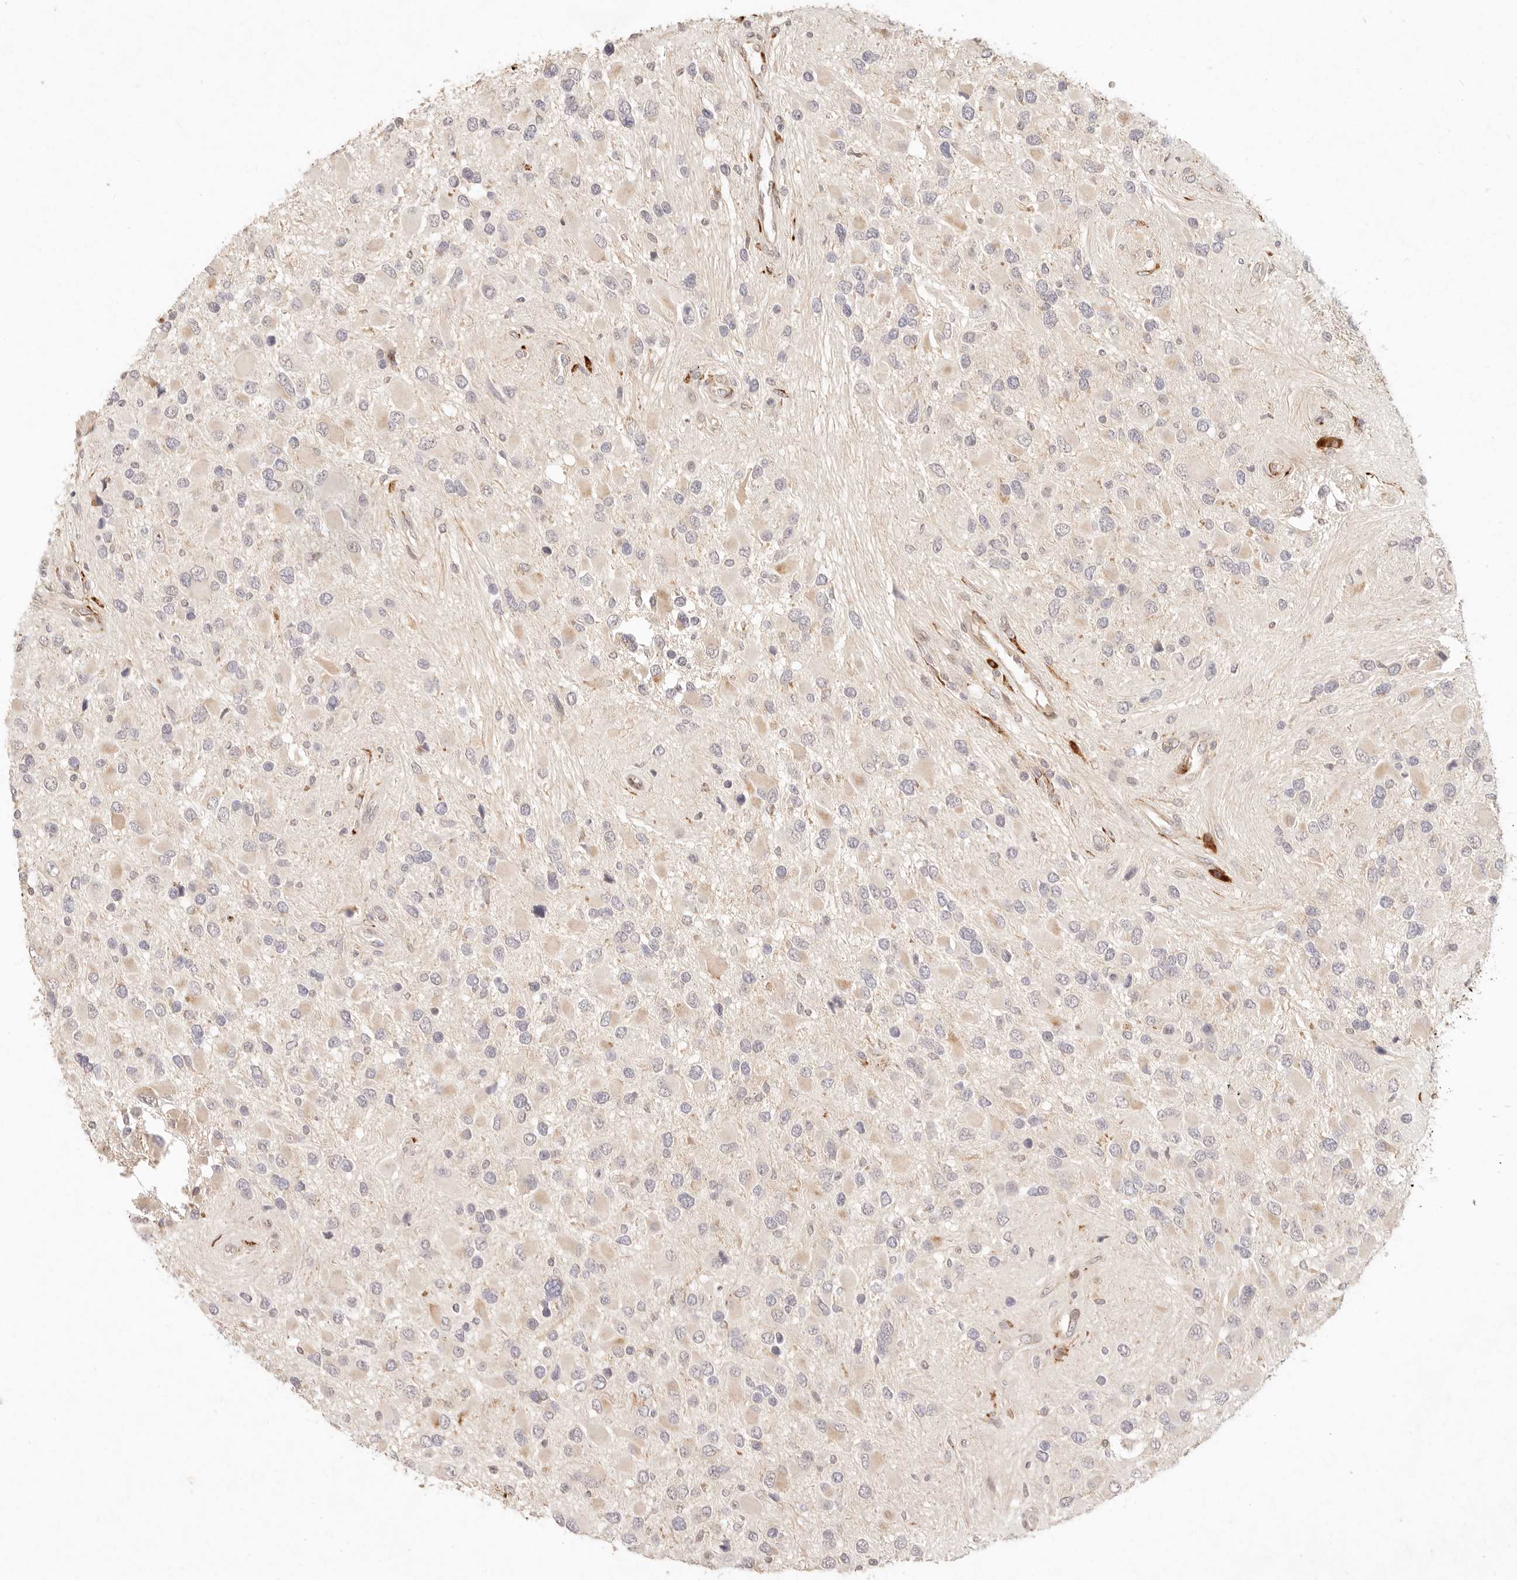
{"staining": {"intensity": "negative", "quantity": "none", "location": "none"}, "tissue": "glioma", "cell_type": "Tumor cells", "image_type": "cancer", "snomed": [{"axis": "morphology", "description": "Glioma, malignant, High grade"}, {"axis": "topography", "description": "Brain"}], "caption": "Immunohistochemical staining of glioma demonstrates no significant positivity in tumor cells.", "gene": "C1orf127", "patient": {"sex": "male", "age": 53}}